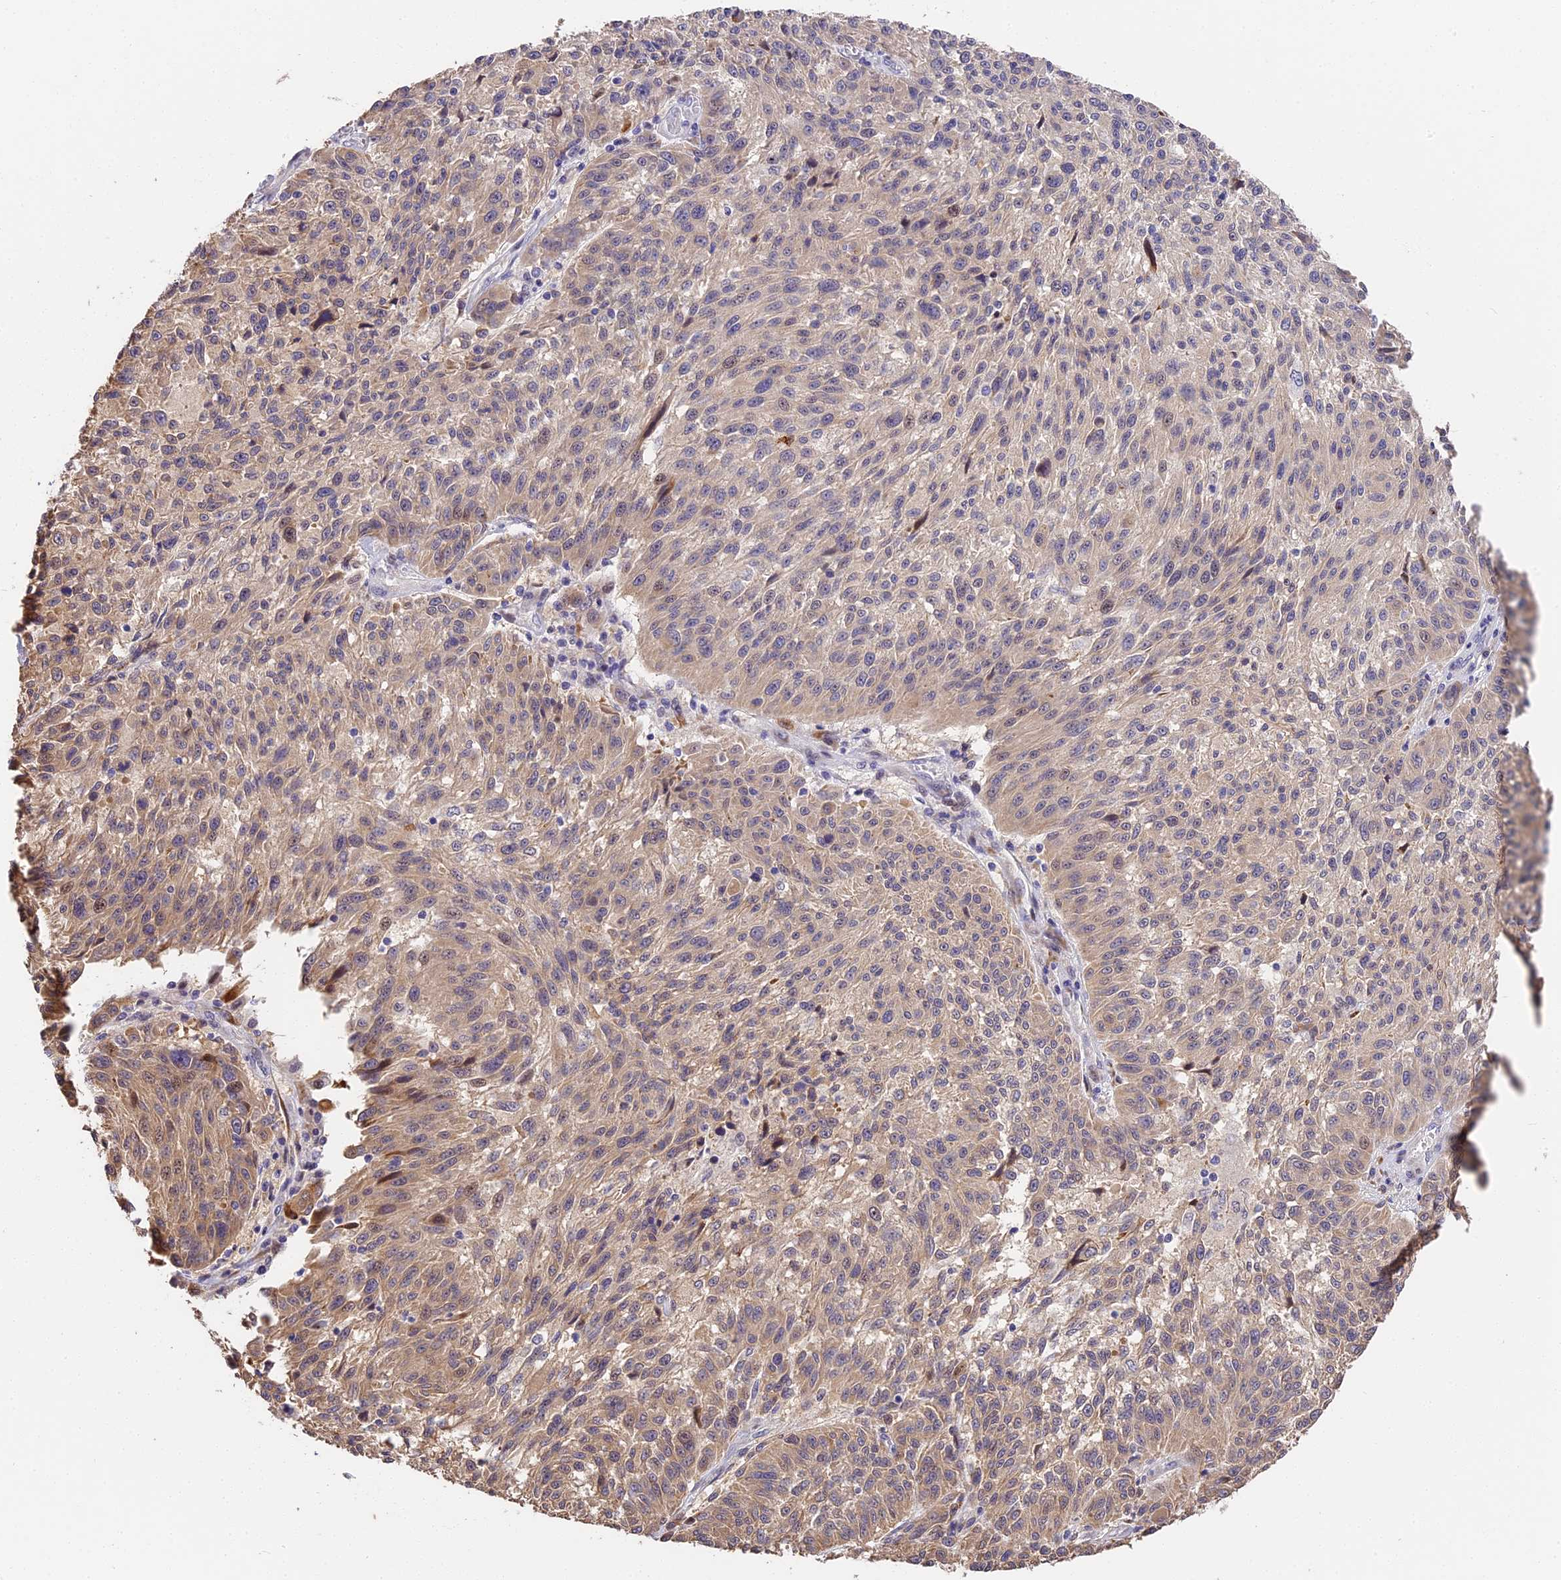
{"staining": {"intensity": "moderate", "quantity": ">75%", "location": "cytoplasmic/membranous"}, "tissue": "melanoma", "cell_type": "Tumor cells", "image_type": "cancer", "snomed": [{"axis": "morphology", "description": "Malignant melanoma, NOS"}, {"axis": "topography", "description": "Skin"}], "caption": "Immunohistochemical staining of malignant melanoma demonstrates medium levels of moderate cytoplasmic/membranous expression in about >75% of tumor cells. Immunohistochemistry (ihc) stains the protein in brown and the nuclei are stained blue.", "gene": "BSCL2", "patient": {"sex": "male", "age": 53}}